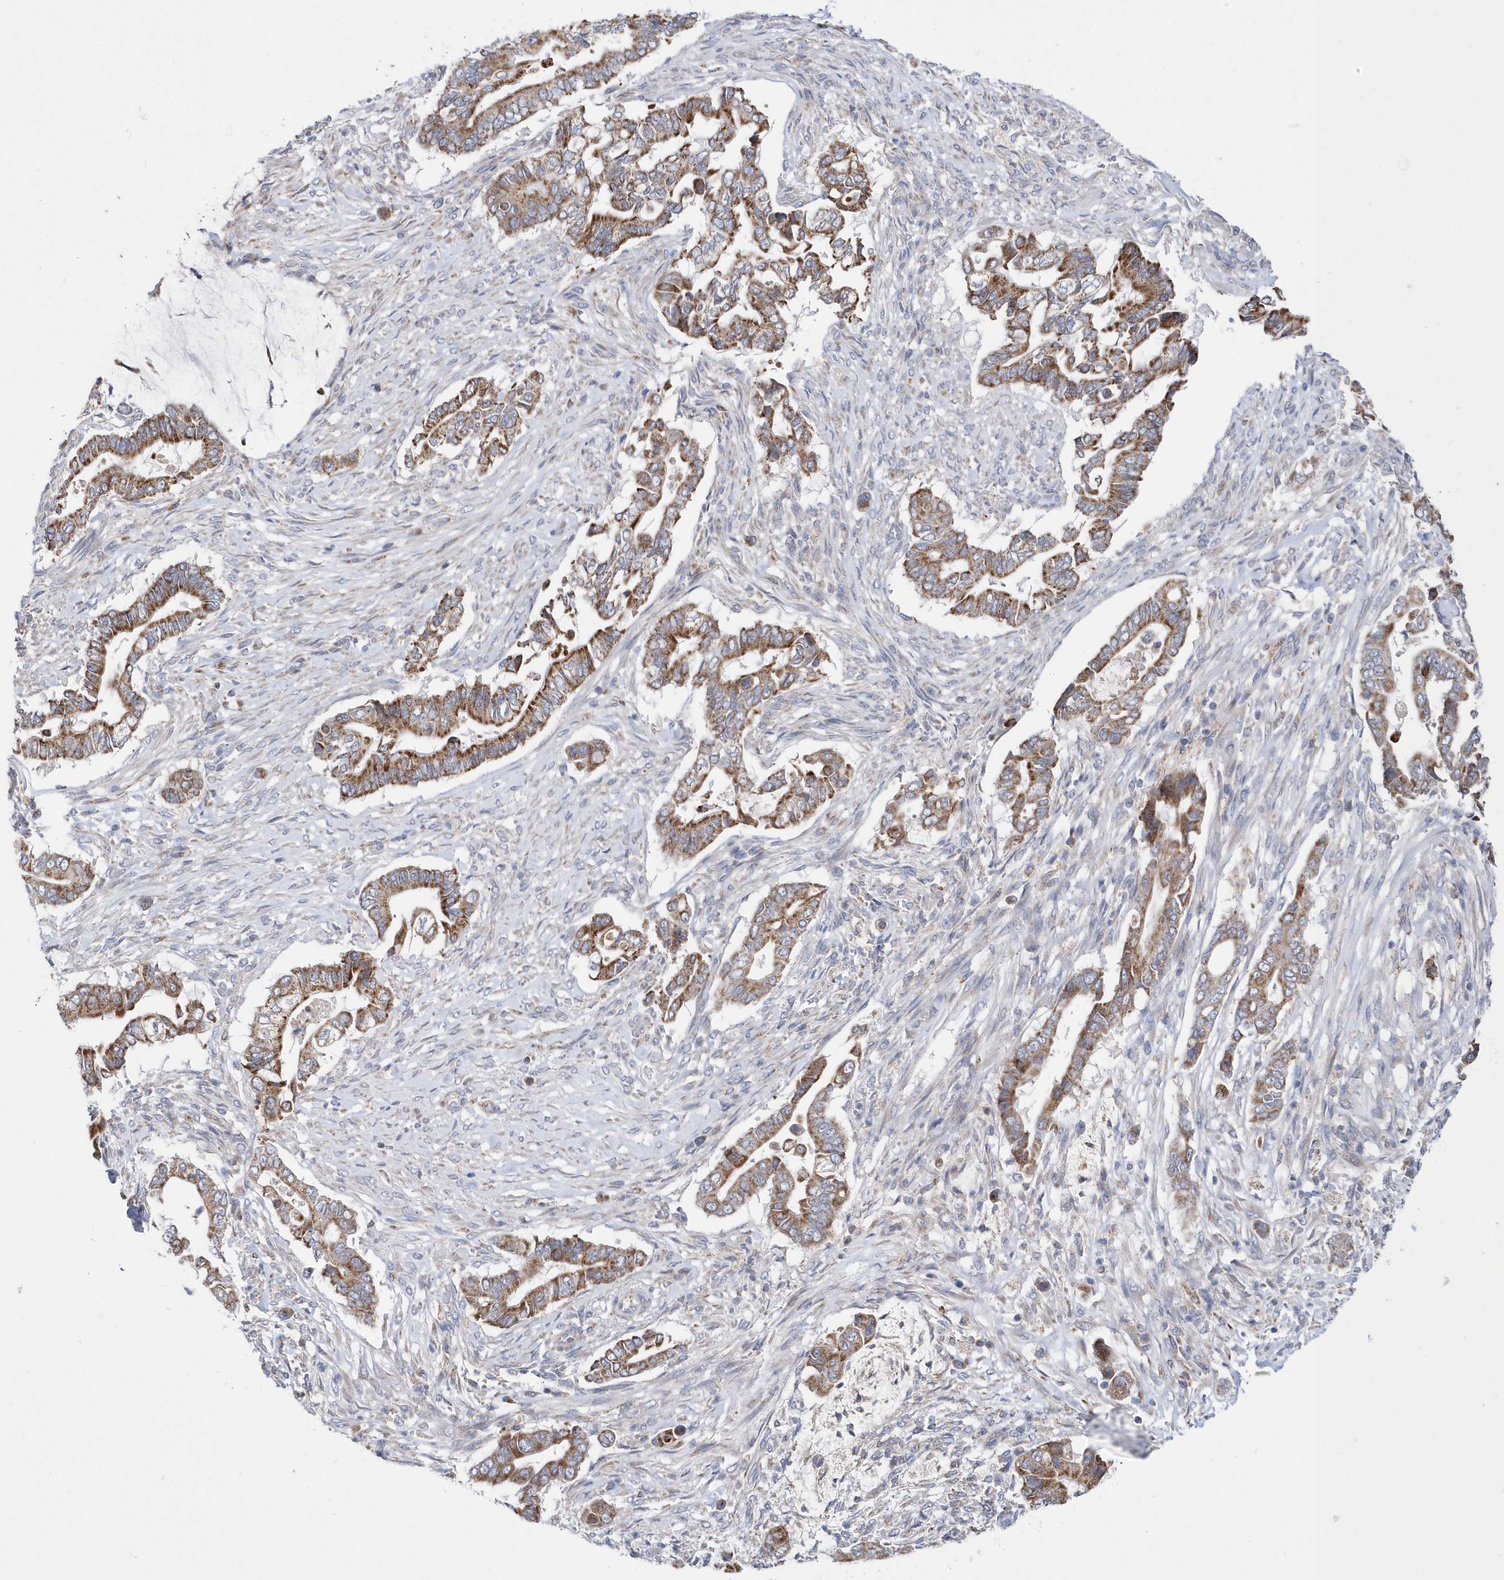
{"staining": {"intensity": "moderate", "quantity": ">75%", "location": "cytoplasmic/membranous"}, "tissue": "pancreatic cancer", "cell_type": "Tumor cells", "image_type": "cancer", "snomed": [{"axis": "morphology", "description": "Adenocarcinoma, NOS"}, {"axis": "topography", "description": "Pancreas"}], "caption": "Protein expression analysis of human pancreatic cancer reveals moderate cytoplasmic/membranous positivity in approximately >75% of tumor cells.", "gene": "SPATA5", "patient": {"sex": "male", "age": 68}}